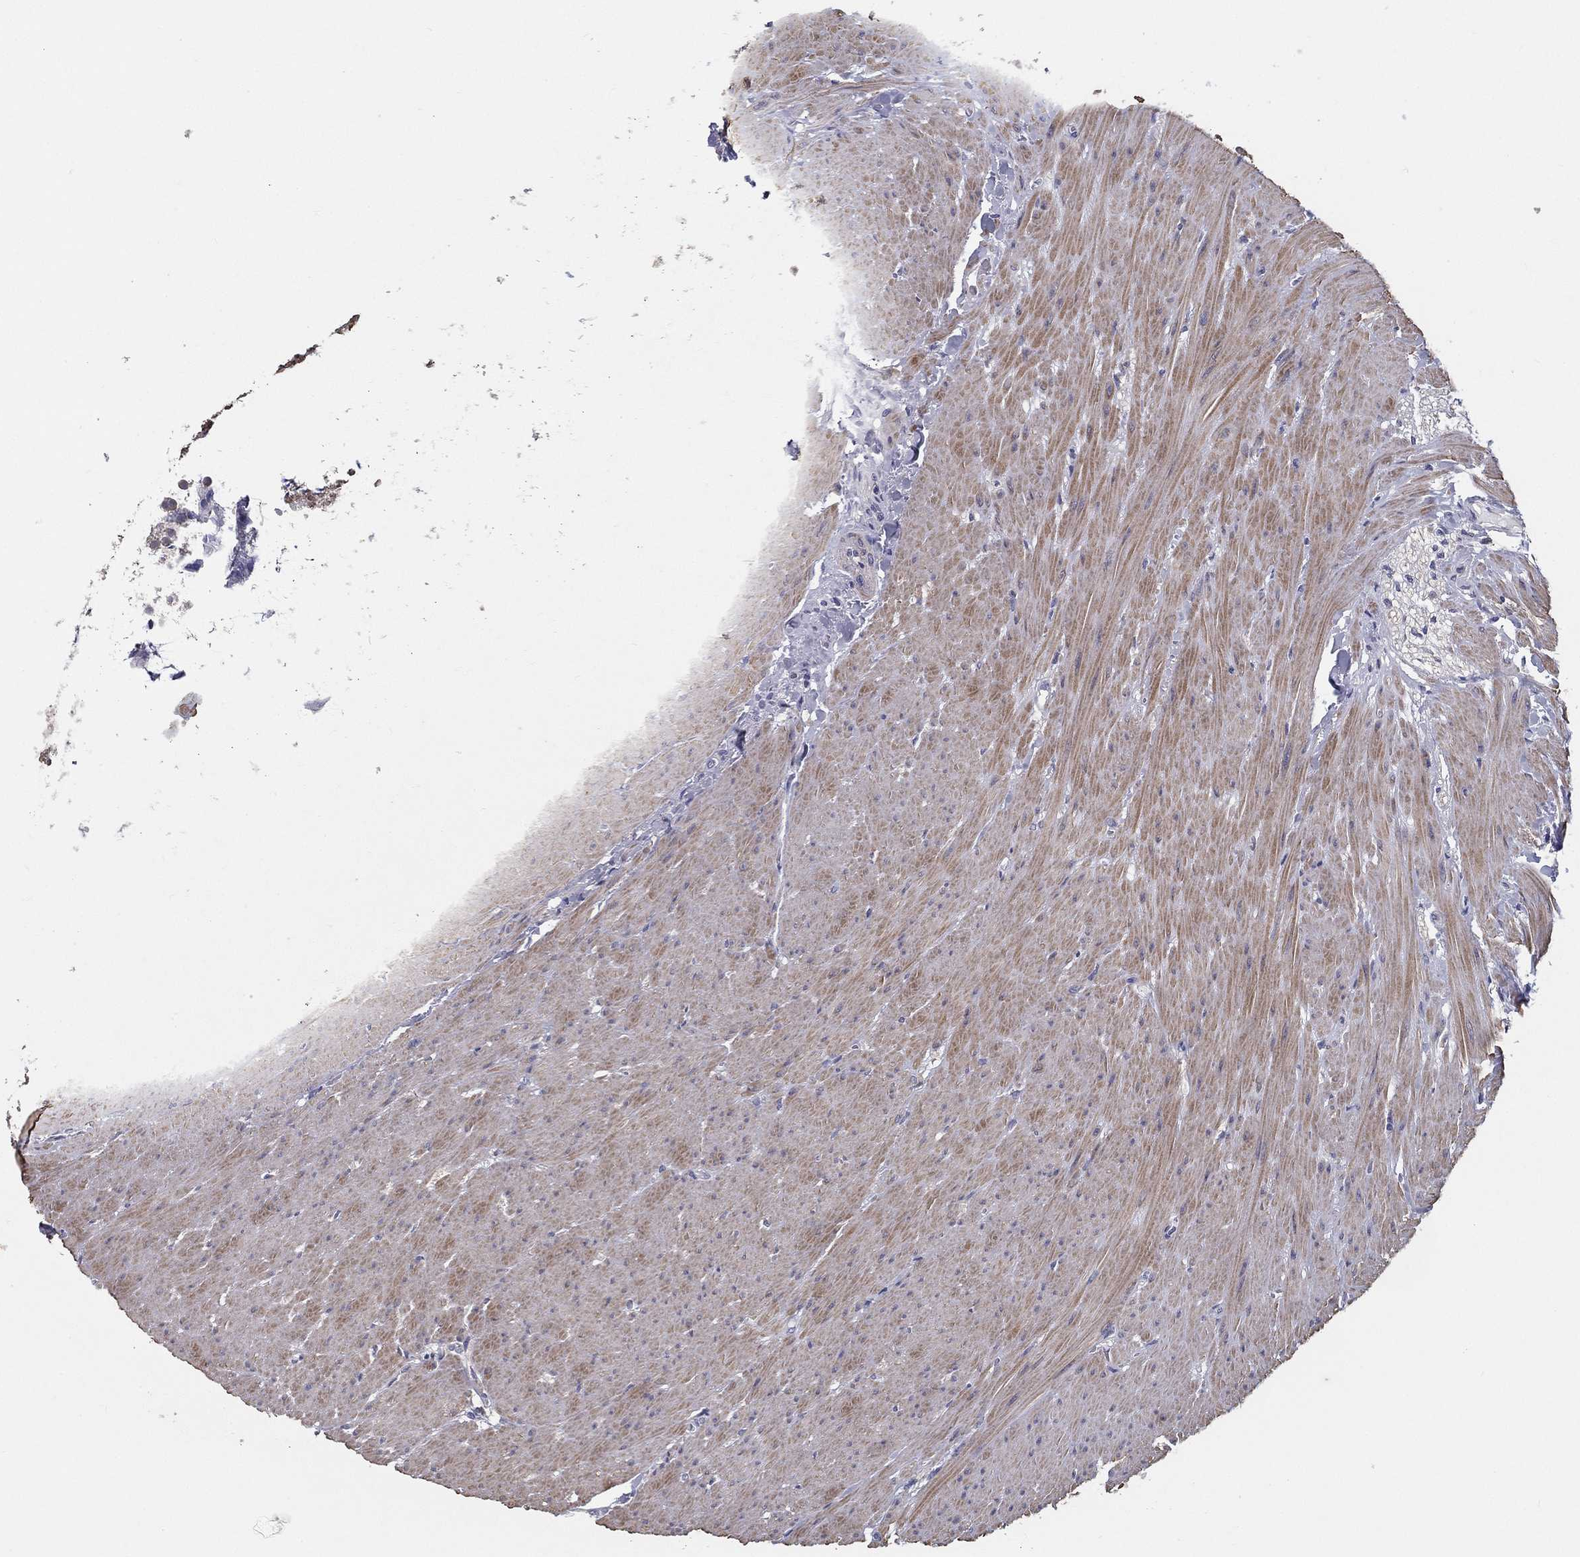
{"staining": {"intensity": "negative", "quantity": "none", "location": "none"}, "tissue": "colon", "cell_type": "Endothelial cells", "image_type": "normal", "snomed": [{"axis": "morphology", "description": "Normal tissue, NOS"}, {"axis": "topography", "description": "Colon"}], "caption": "Endothelial cells show no significant protein expression in normal colon. (DAB IHC with hematoxylin counter stain).", "gene": "PCSK1", "patient": {"sex": "female", "age": 65}}